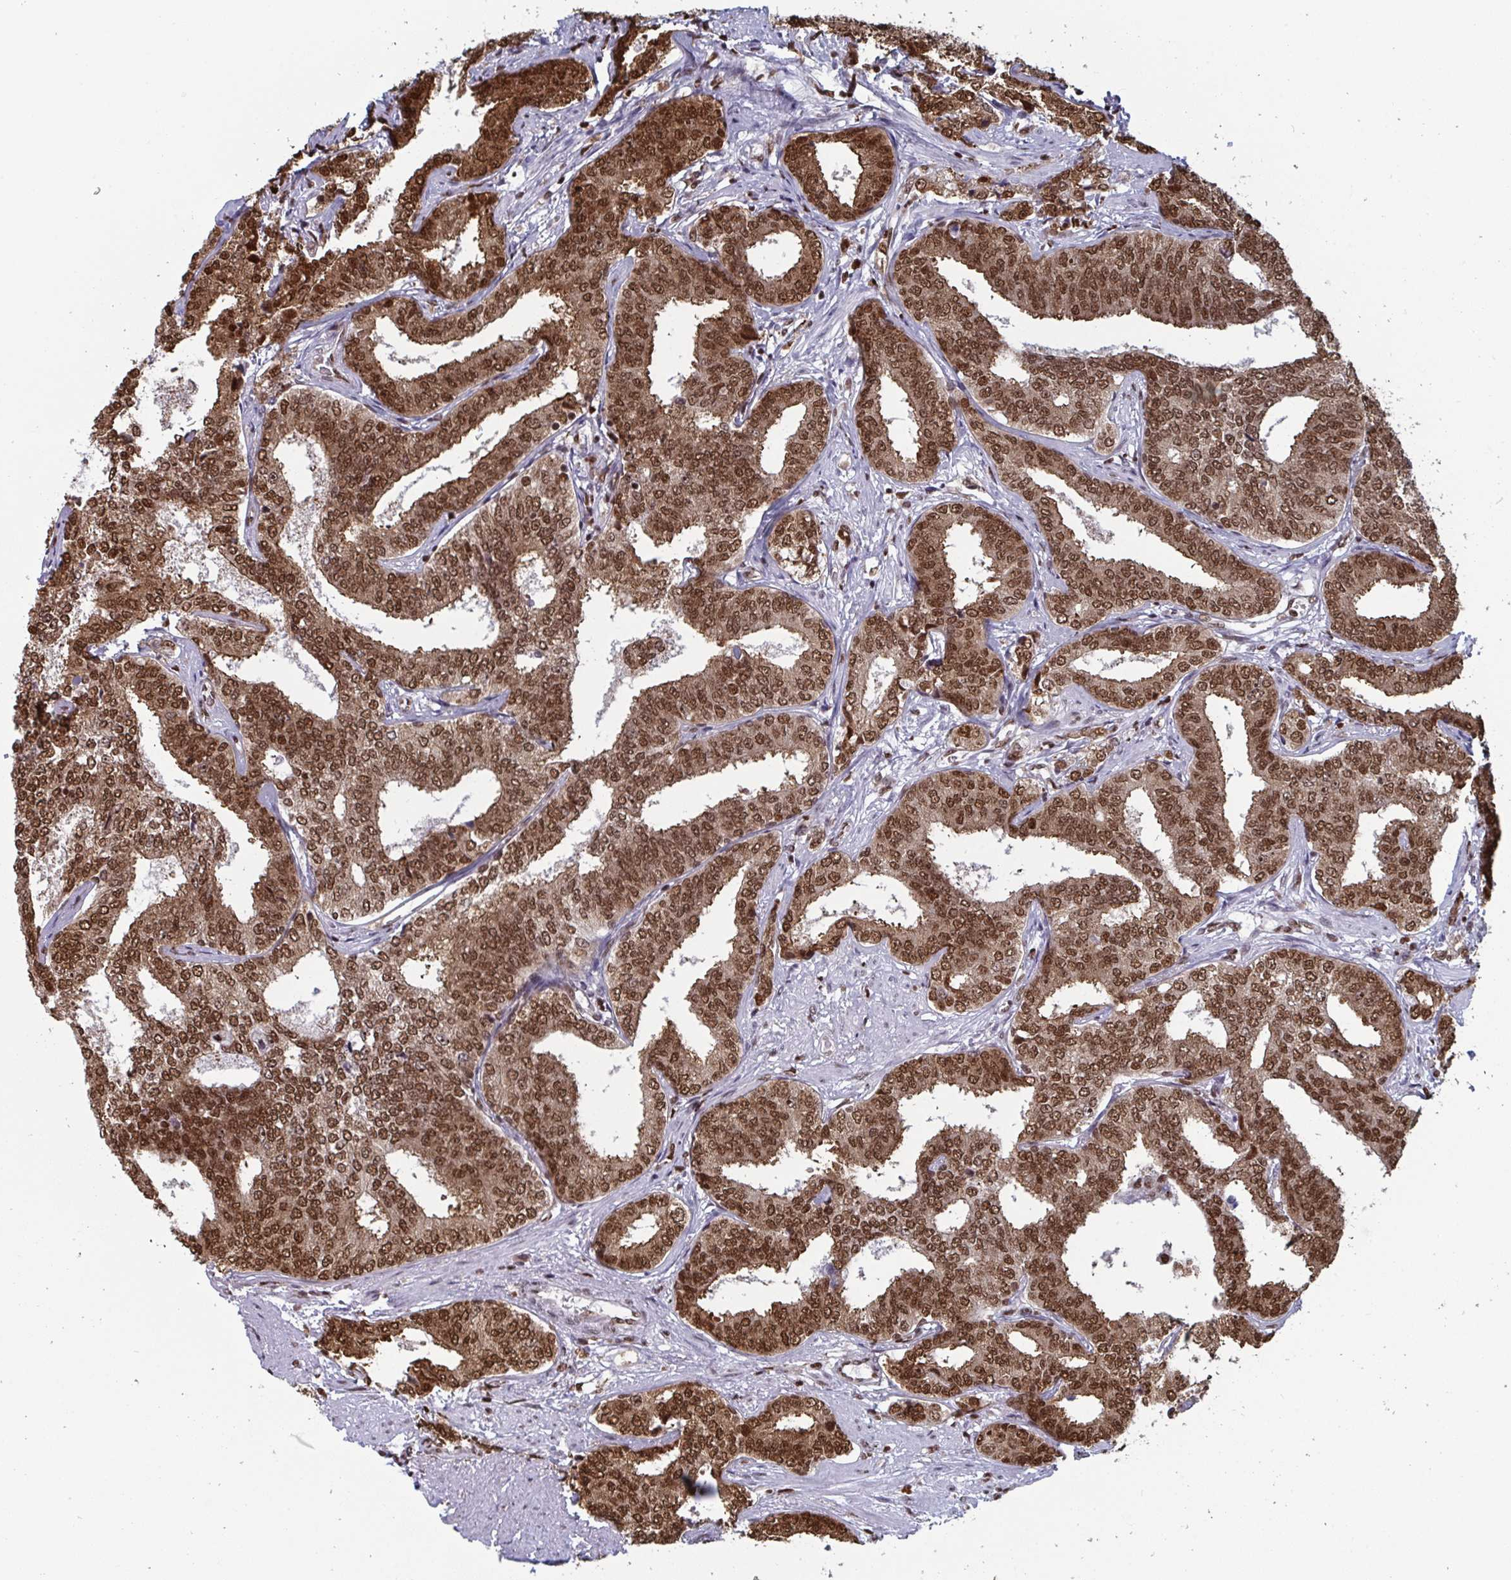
{"staining": {"intensity": "strong", "quantity": ">75%", "location": "nuclear"}, "tissue": "prostate cancer", "cell_type": "Tumor cells", "image_type": "cancer", "snomed": [{"axis": "morphology", "description": "Adenocarcinoma, High grade"}, {"axis": "topography", "description": "Prostate"}], "caption": "Prostate cancer was stained to show a protein in brown. There is high levels of strong nuclear positivity in about >75% of tumor cells.", "gene": "GAR1", "patient": {"sex": "male", "age": 72}}